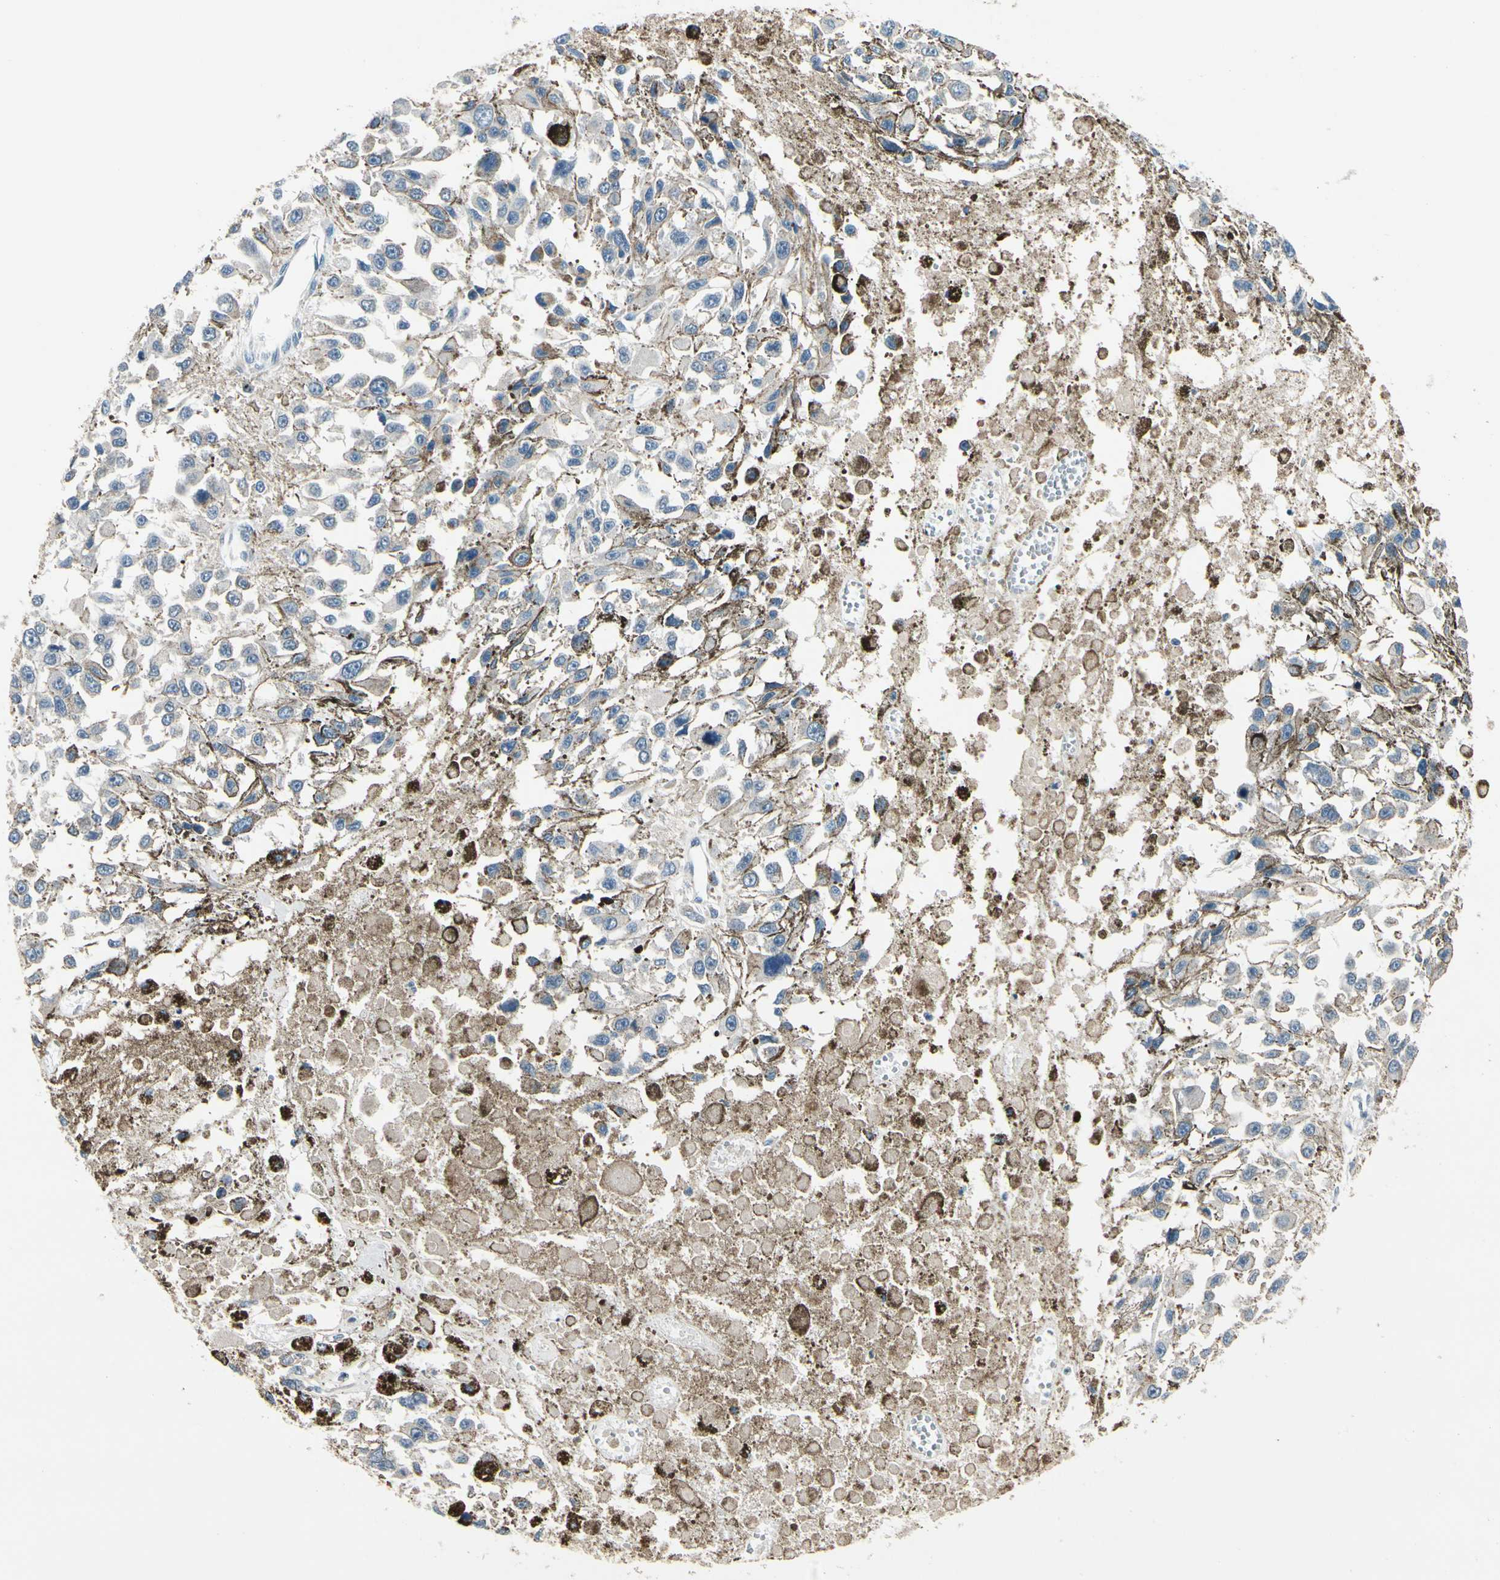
{"staining": {"intensity": "negative", "quantity": "none", "location": "none"}, "tissue": "melanoma", "cell_type": "Tumor cells", "image_type": "cancer", "snomed": [{"axis": "morphology", "description": "Malignant melanoma, Metastatic site"}, {"axis": "topography", "description": "Lymph node"}], "caption": "DAB (3,3'-diaminobenzidine) immunohistochemical staining of human malignant melanoma (metastatic site) shows no significant staining in tumor cells.", "gene": "SELENOK", "patient": {"sex": "male", "age": 59}}